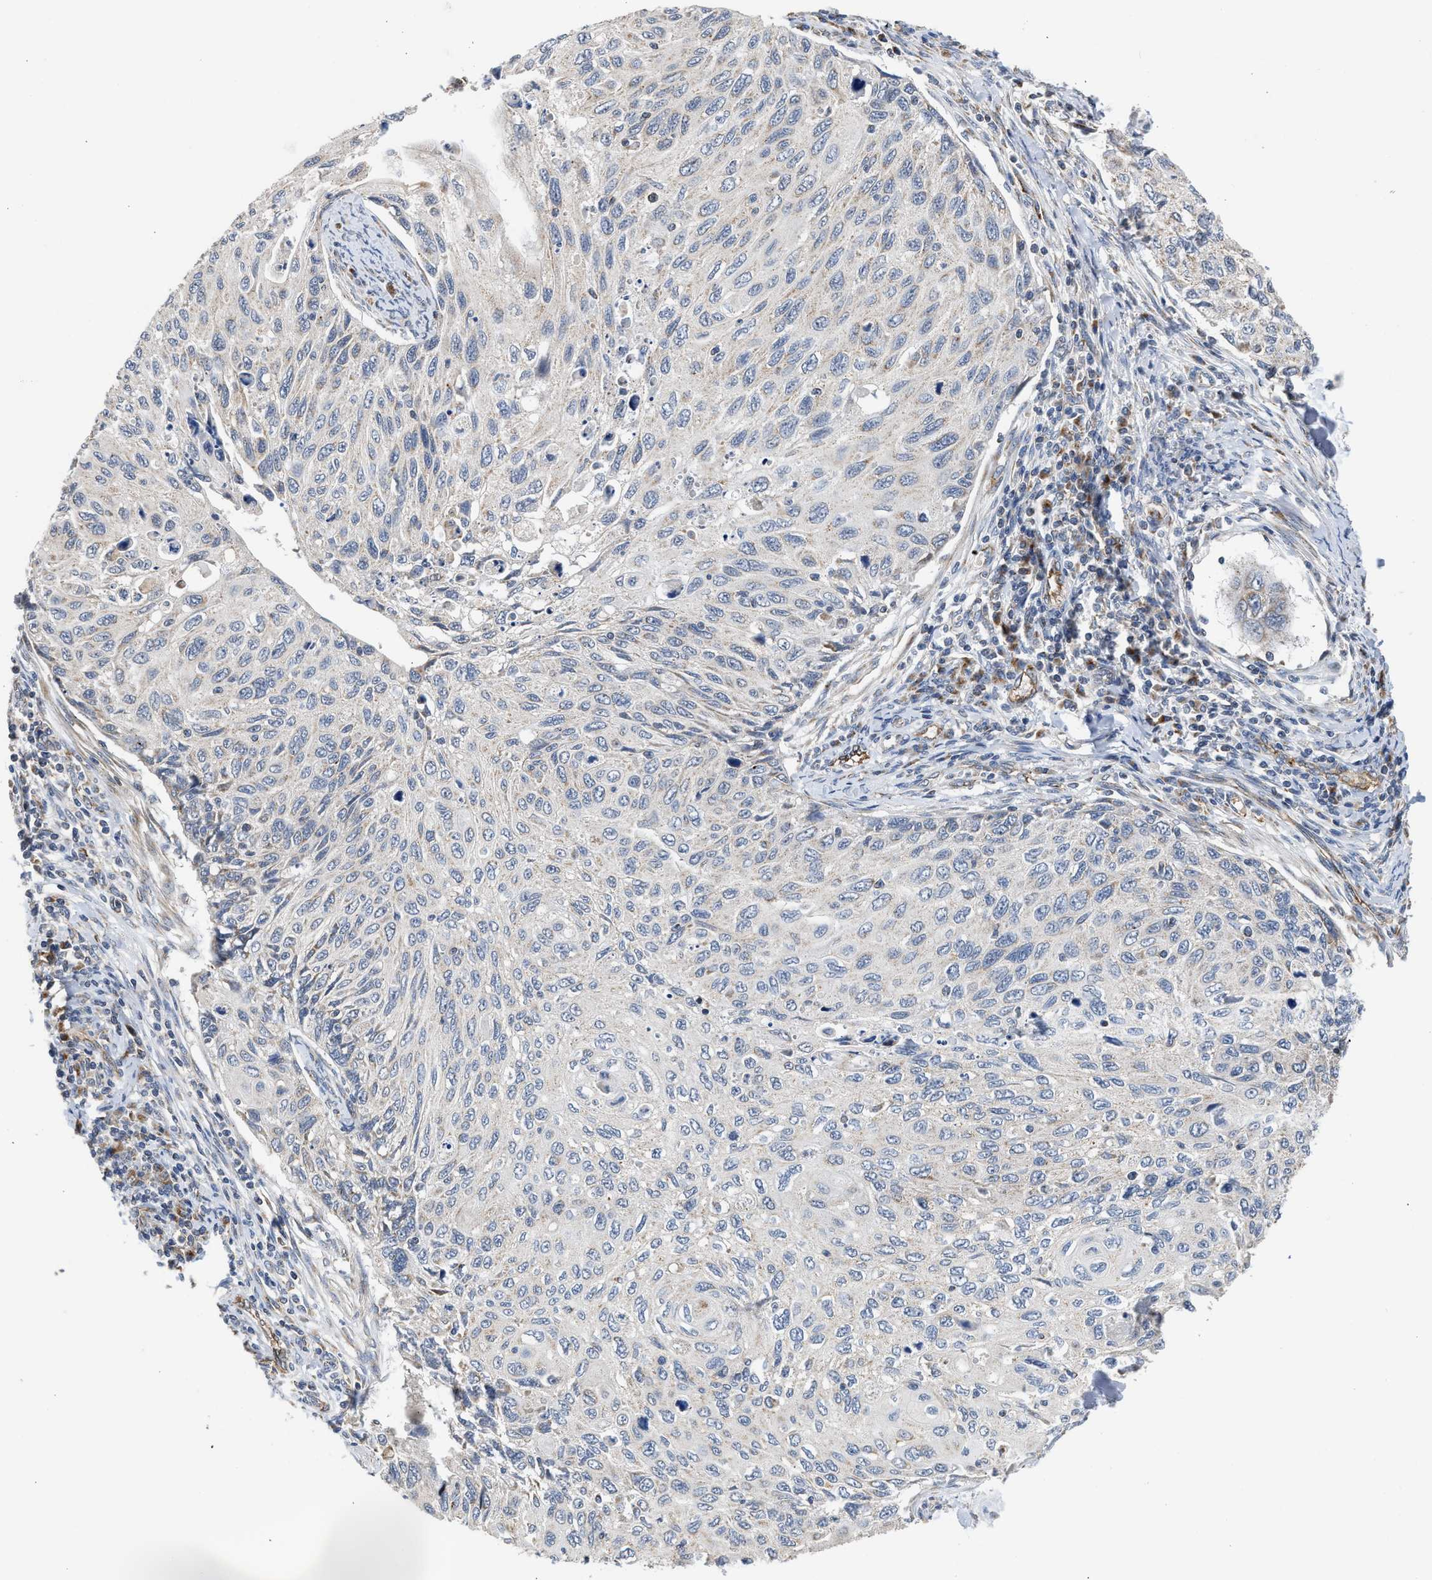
{"staining": {"intensity": "negative", "quantity": "none", "location": "none"}, "tissue": "cervical cancer", "cell_type": "Tumor cells", "image_type": "cancer", "snomed": [{"axis": "morphology", "description": "Squamous cell carcinoma, NOS"}, {"axis": "topography", "description": "Cervix"}], "caption": "IHC histopathology image of neoplastic tissue: human cervical squamous cell carcinoma stained with DAB shows no significant protein positivity in tumor cells.", "gene": "PIM1", "patient": {"sex": "female", "age": 70}}